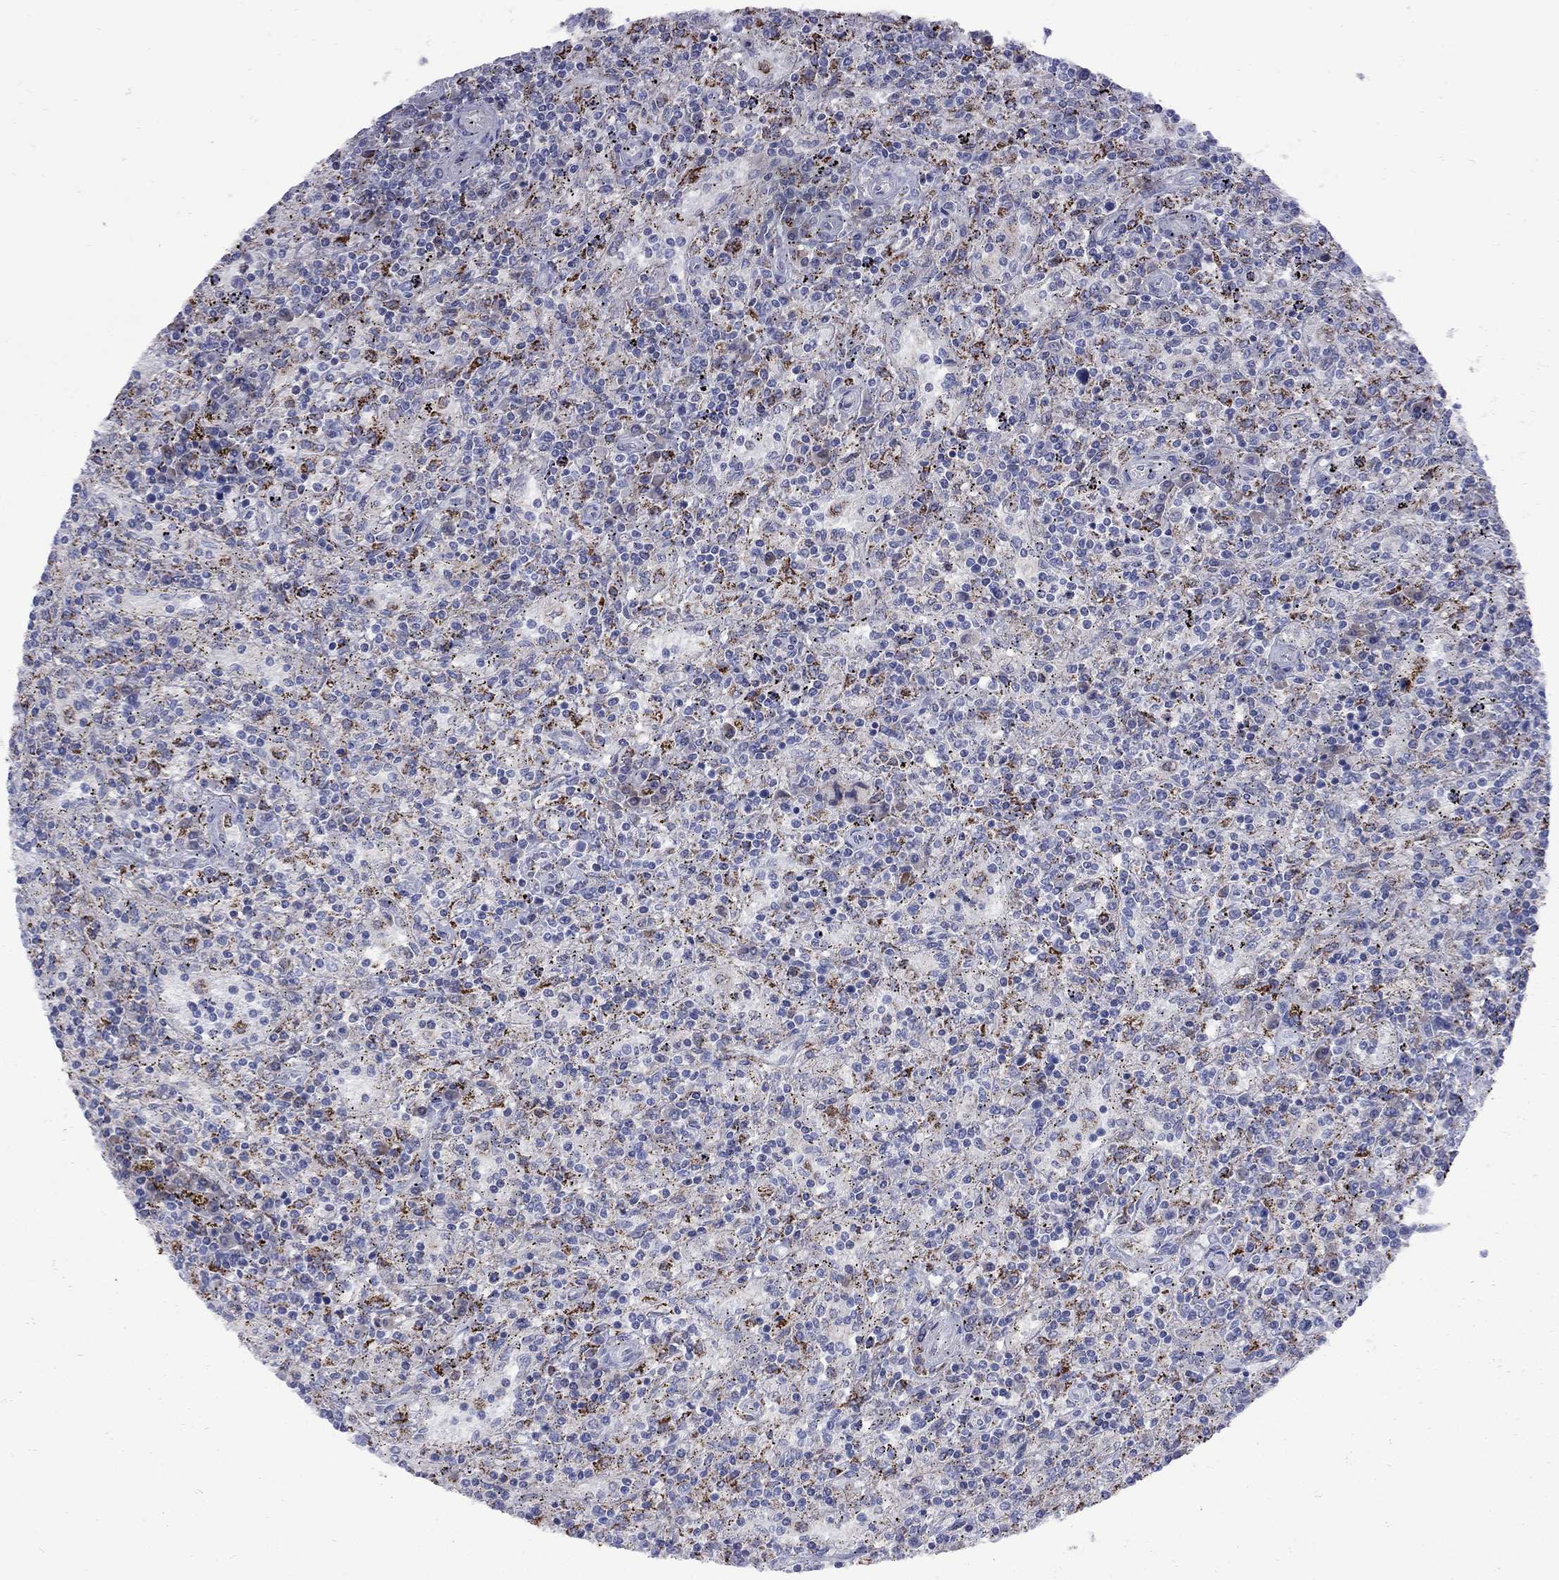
{"staining": {"intensity": "strong", "quantity": "<25%", "location": "cytoplasmic/membranous"}, "tissue": "lymphoma", "cell_type": "Tumor cells", "image_type": "cancer", "snomed": [{"axis": "morphology", "description": "Malignant lymphoma, non-Hodgkin's type, Low grade"}, {"axis": "topography", "description": "Spleen"}], "caption": "Immunohistochemical staining of lymphoma shows medium levels of strong cytoplasmic/membranous positivity in approximately <25% of tumor cells.", "gene": "SESTD1", "patient": {"sex": "male", "age": 62}}